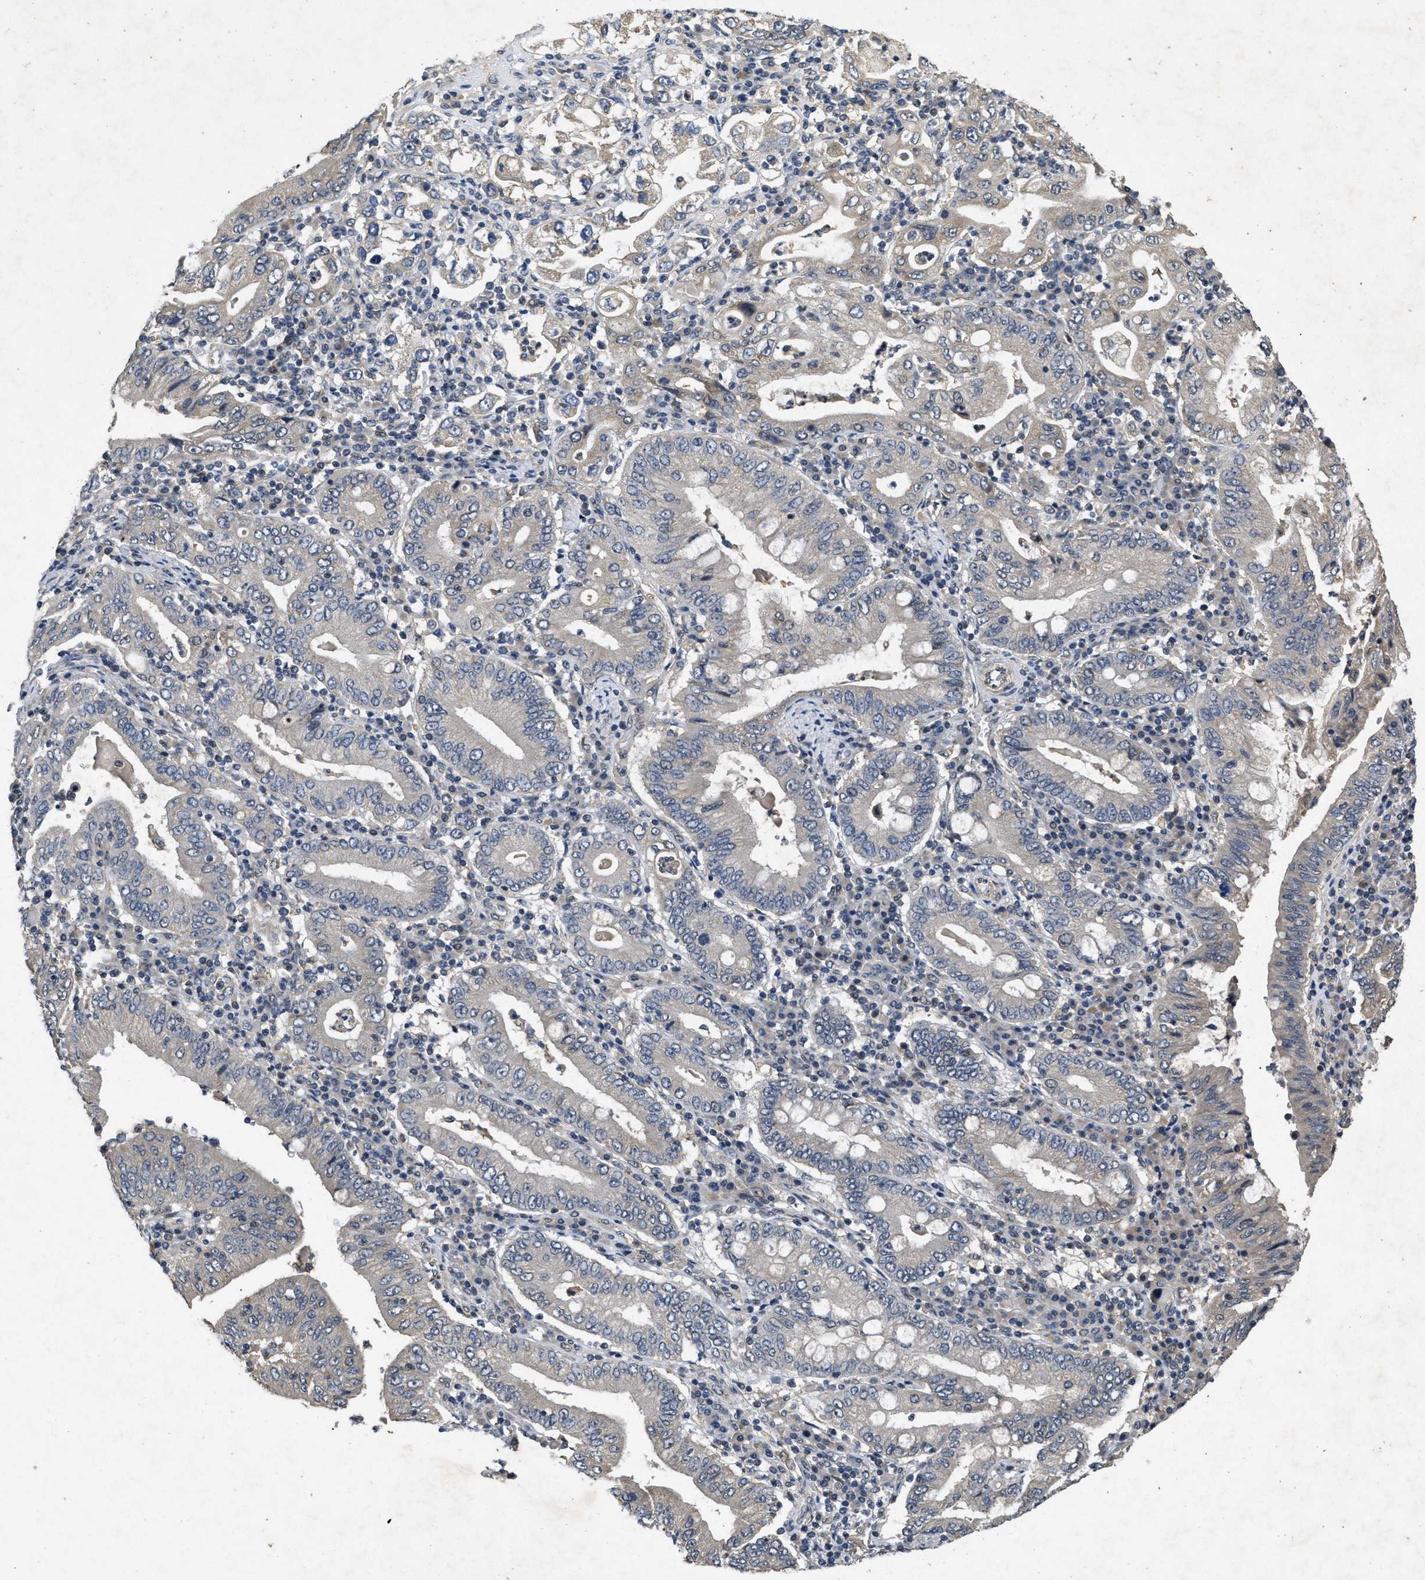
{"staining": {"intensity": "negative", "quantity": "none", "location": "none"}, "tissue": "stomach cancer", "cell_type": "Tumor cells", "image_type": "cancer", "snomed": [{"axis": "morphology", "description": "Normal tissue, NOS"}, {"axis": "morphology", "description": "Adenocarcinoma, NOS"}, {"axis": "topography", "description": "Esophagus"}, {"axis": "topography", "description": "Stomach, upper"}, {"axis": "topography", "description": "Peripheral nerve tissue"}], "caption": "Tumor cells are negative for protein expression in human adenocarcinoma (stomach).", "gene": "PAPOLG", "patient": {"sex": "male", "age": 62}}